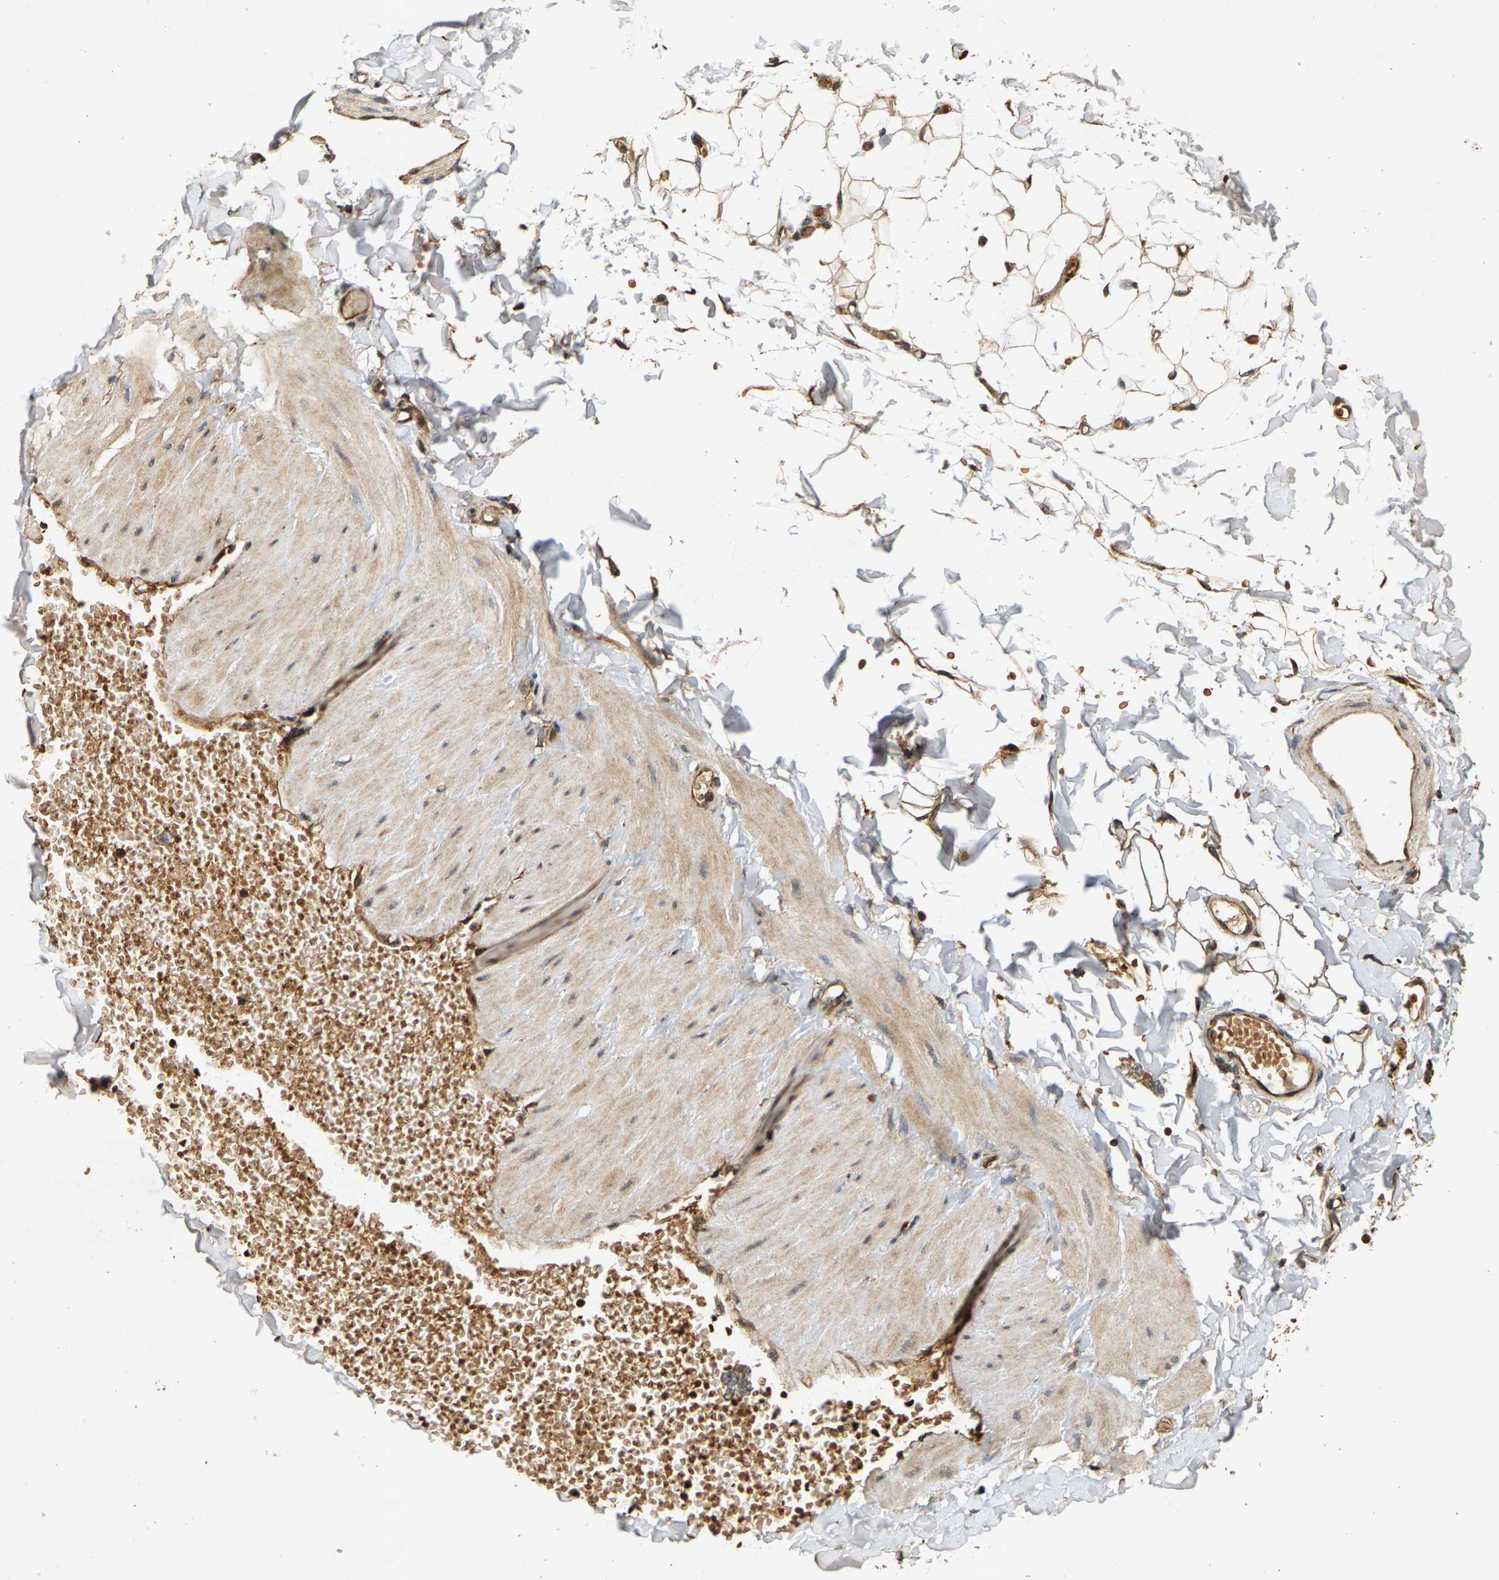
{"staining": {"intensity": "strong", "quantity": ">75%", "location": "cytoplasmic/membranous,nuclear"}, "tissue": "adipose tissue", "cell_type": "Adipocytes", "image_type": "normal", "snomed": [{"axis": "morphology", "description": "Normal tissue, NOS"}, {"axis": "topography", "description": "Adipose tissue"}, {"axis": "topography", "description": "Vascular tissue"}, {"axis": "topography", "description": "Peripheral nerve tissue"}], "caption": "Protein expression analysis of benign adipose tissue demonstrates strong cytoplasmic/membranous,nuclear expression in approximately >75% of adipocytes. The protein is shown in brown color, while the nuclei are stained blue.", "gene": "CIDEC", "patient": {"sex": "male", "age": 25}}